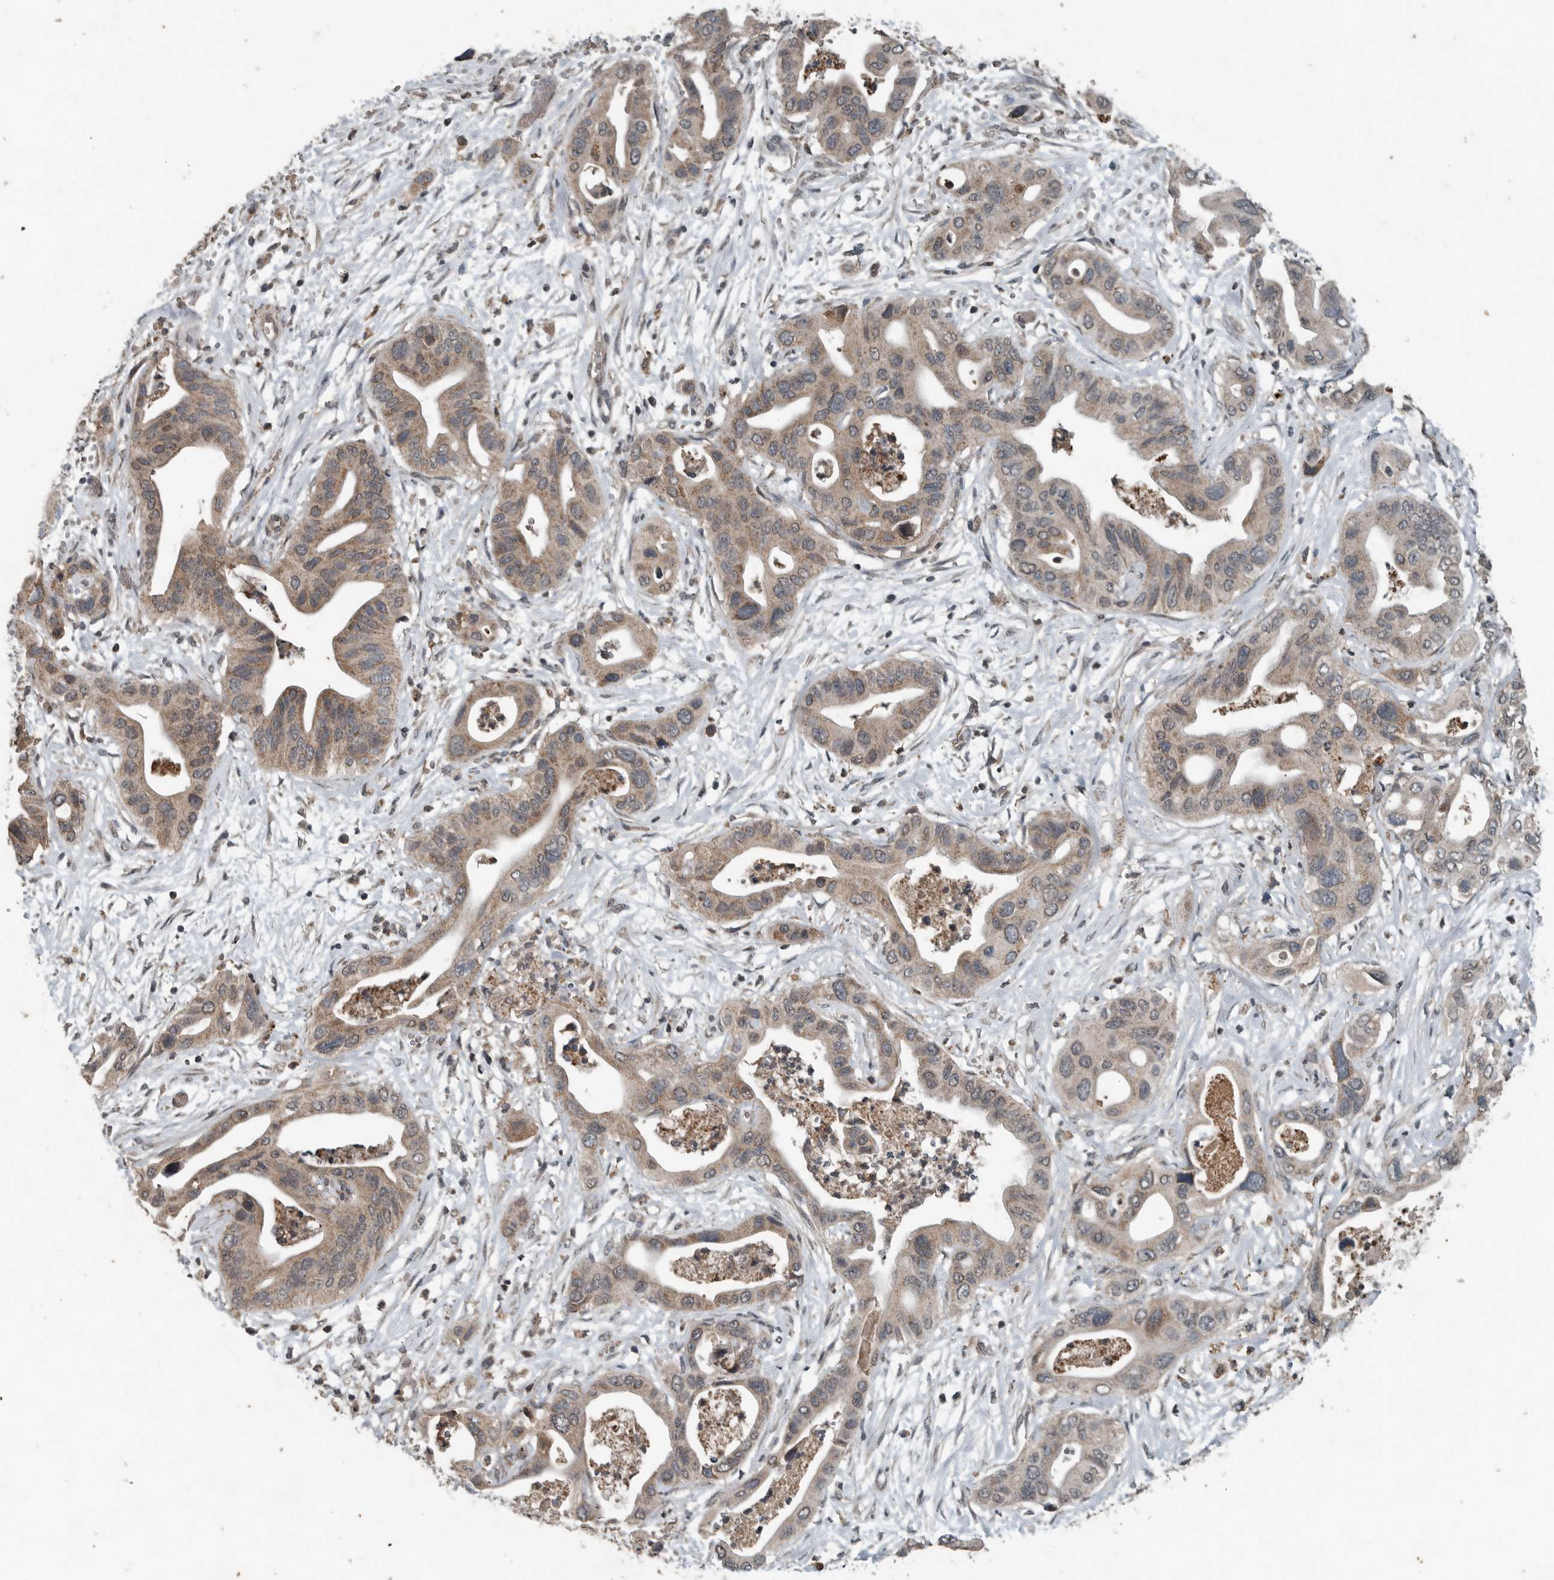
{"staining": {"intensity": "weak", "quantity": ">75%", "location": "cytoplasmic/membranous"}, "tissue": "pancreatic cancer", "cell_type": "Tumor cells", "image_type": "cancer", "snomed": [{"axis": "morphology", "description": "Adenocarcinoma, NOS"}, {"axis": "topography", "description": "Pancreas"}], "caption": "IHC photomicrograph of human adenocarcinoma (pancreatic) stained for a protein (brown), which demonstrates low levels of weak cytoplasmic/membranous positivity in about >75% of tumor cells.", "gene": "IL6ST", "patient": {"sex": "male", "age": 66}}